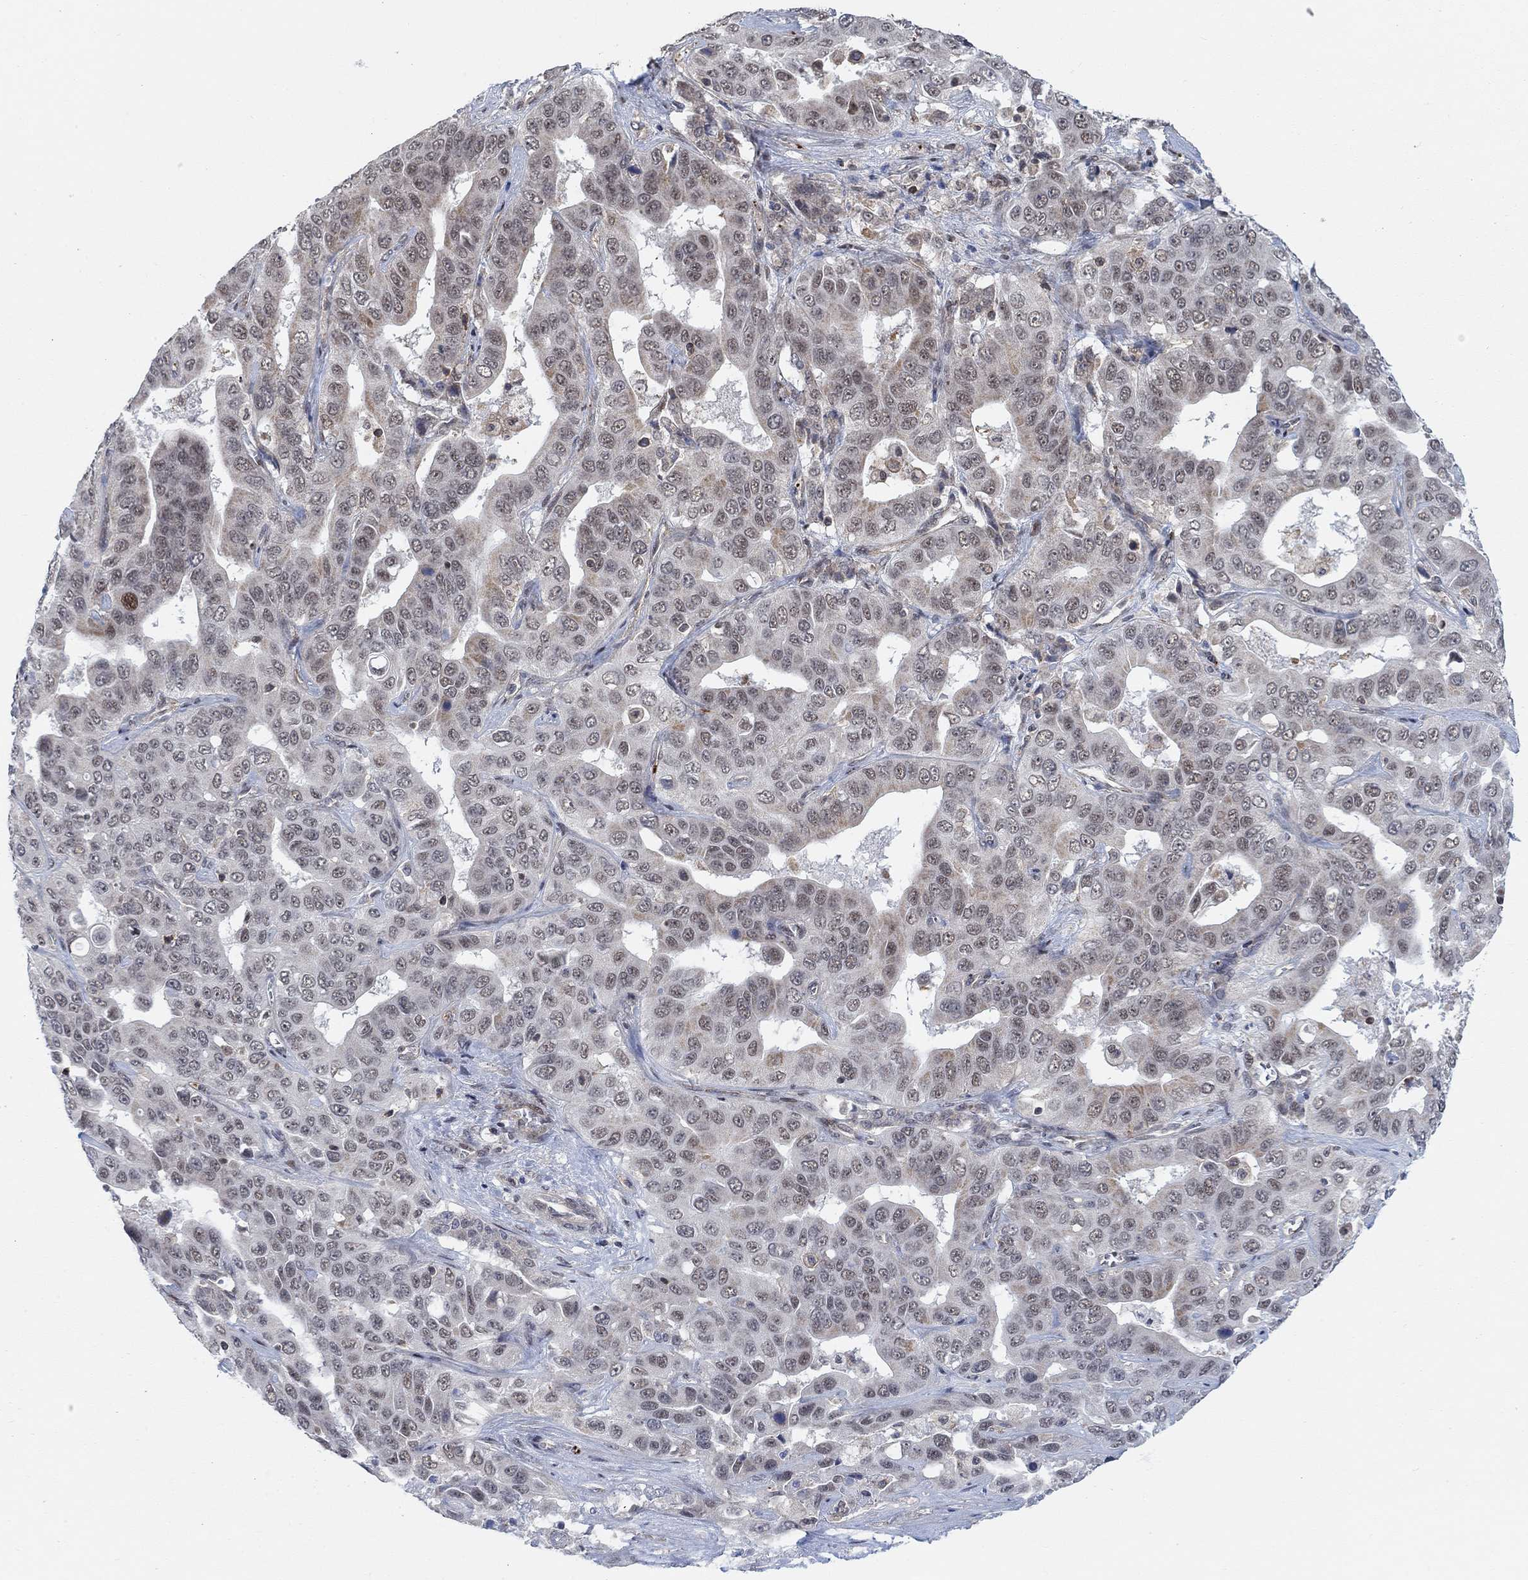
{"staining": {"intensity": "weak", "quantity": "<25%", "location": "nuclear"}, "tissue": "liver cancer", "cell_type": "Tumor cells", "image_type": "cancer", "snomed": [{"axis": "morphology", "description": "Cholangiocarcinoma"}, {"axis": "topography", "description": "Liver"}], "caption": "Human liver cancer (cholangiocarcinoma) stained for a protein using immunohistochemistry (IHC) displays no expression in tumor cells.", "gene": "PWWP2B", "patient": {"sex": "female", "age": 52}}